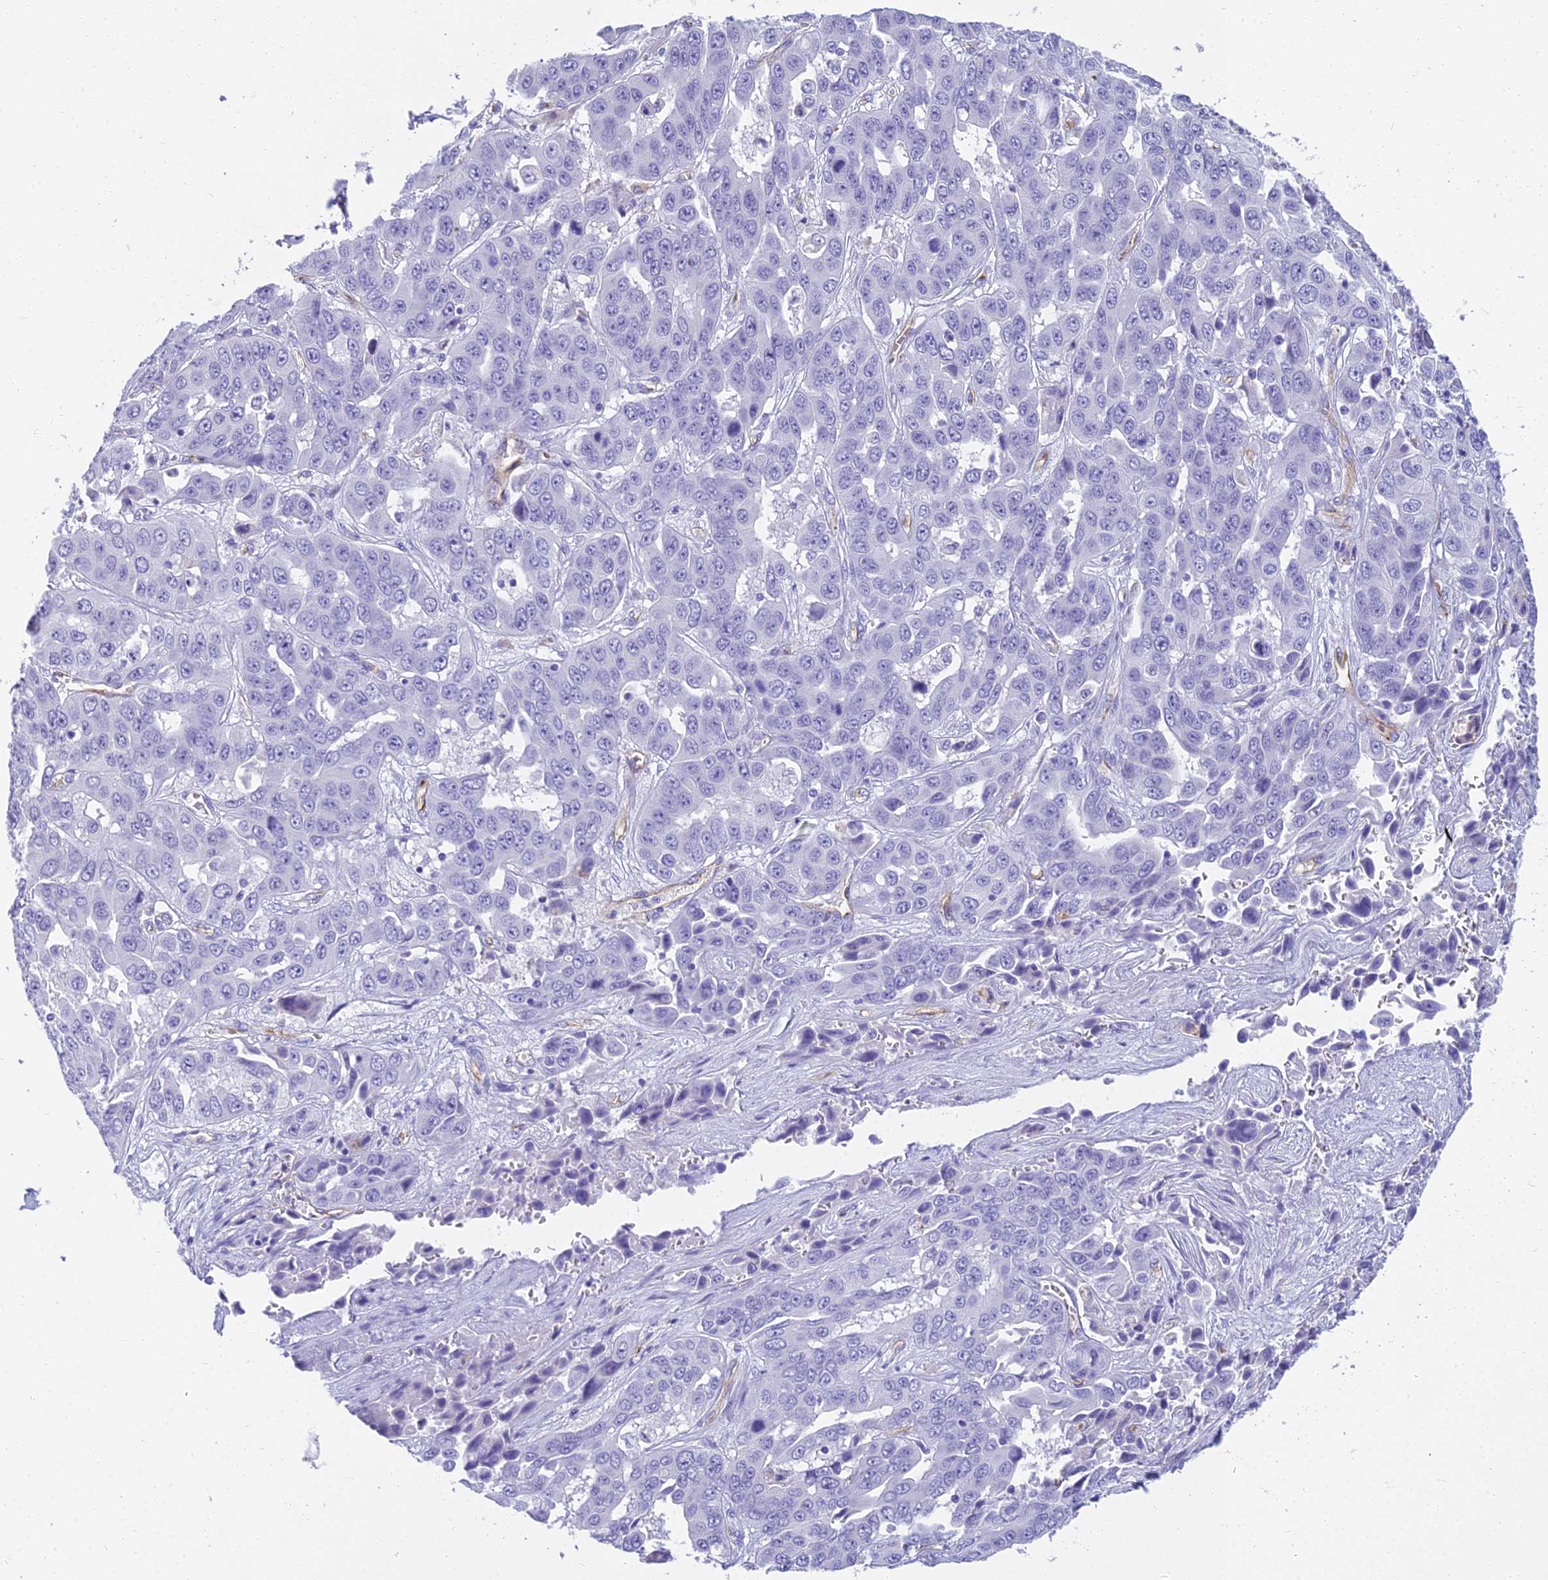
{"staining": {"intensity": "negative", "quantity": "none", "location": "none"}, "tissue": "liver cancer", "cell_type": "Tumor cells", "image_type": "cancer", "snomed": [{"axis": "morphology", "description": "Cholangiocarcinoma"}, {"axis": "topography", "description": "Liver"}], "caption": "High magnification brightfield microscopy of cholangiocarcinoma (liver) stained with DAB (brown) and counterstained with hematoxylin (blue): tumor cells show no significant positivity.", "gene": "NINJ1", "patient": {"sex": "female", "age": 52}}